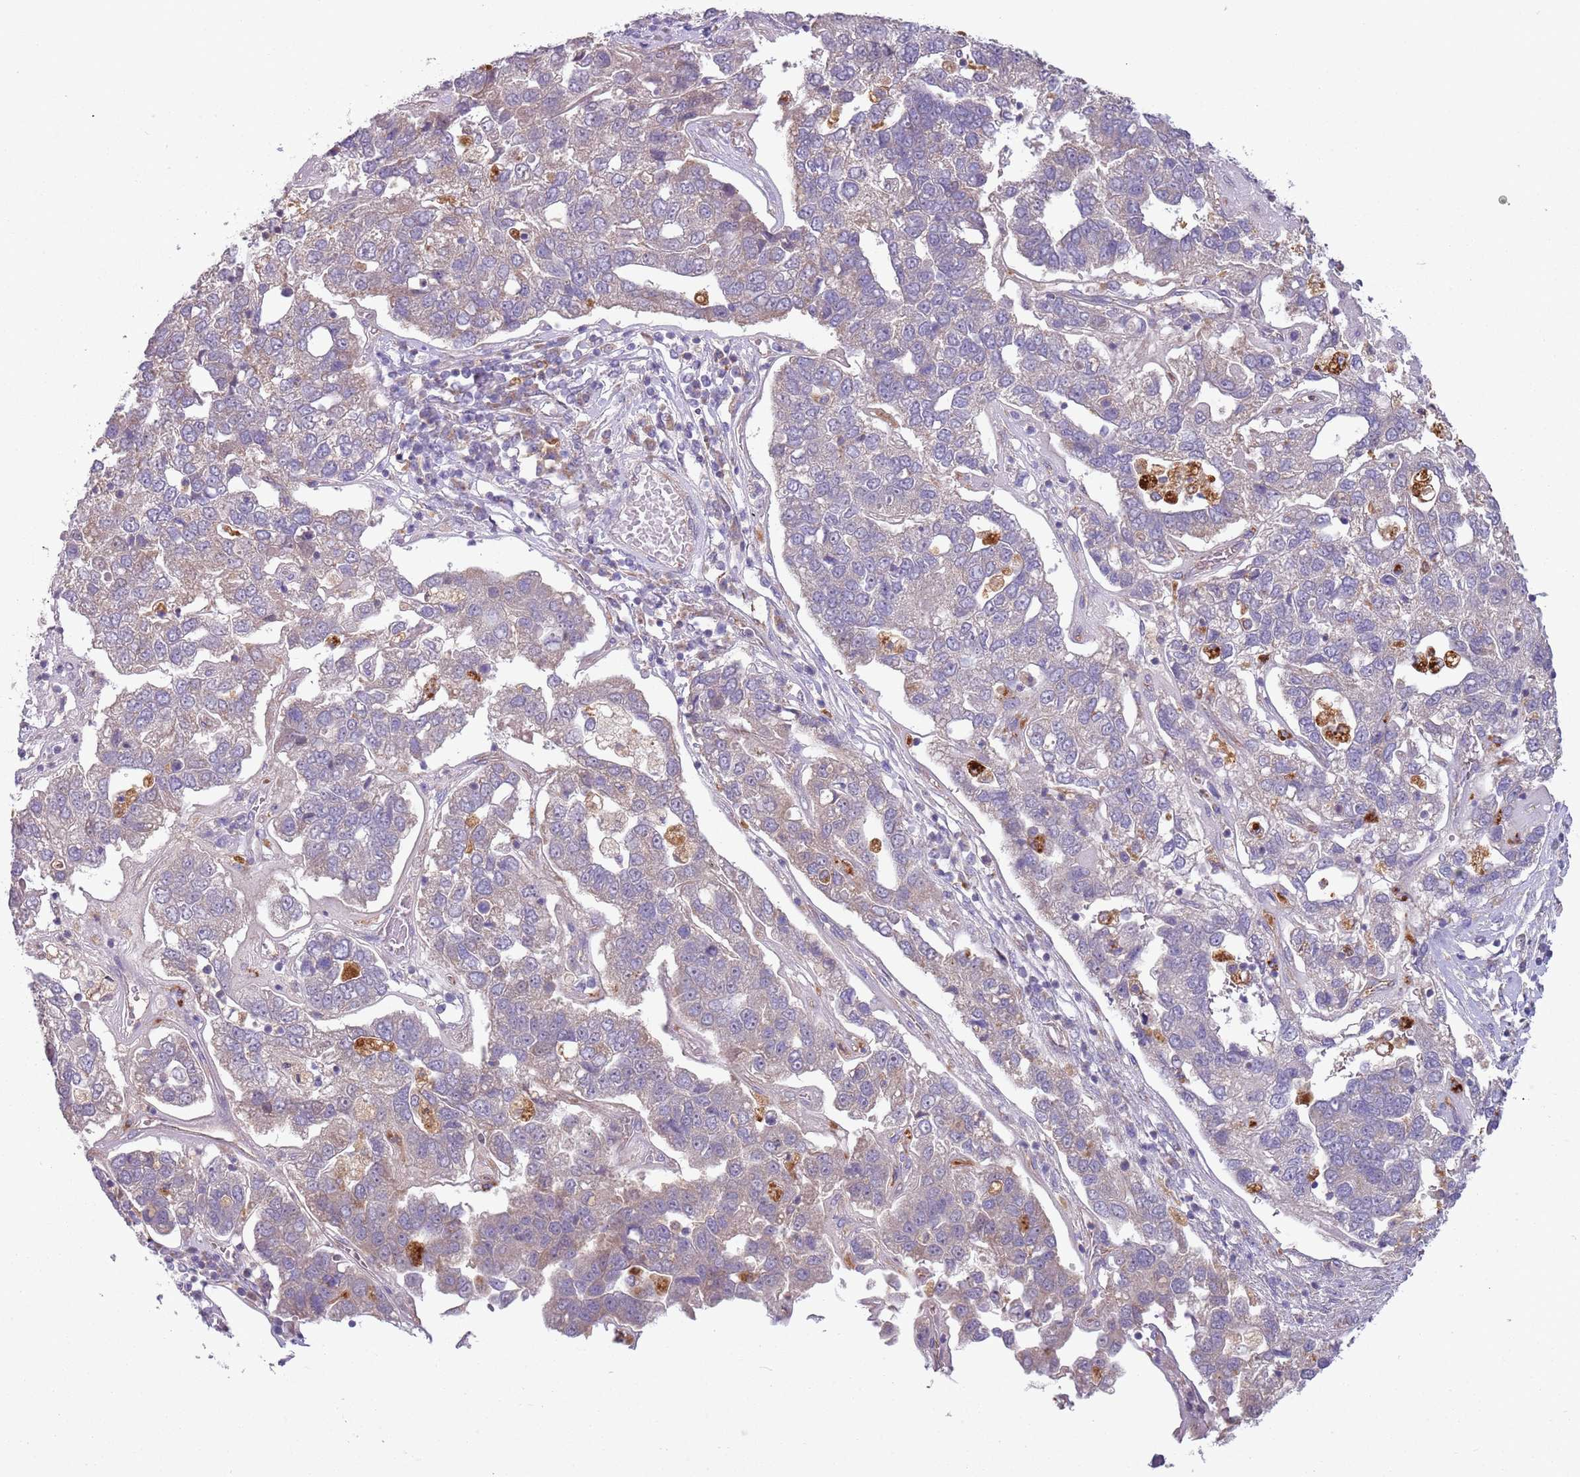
{"staining": {"intensity": "weak", "quantity": "<25%", "location": "cytoplasmic/membranous"}, "tissue": "pancreatic cancer", "cell_type": "Tumor cells", "image_type": "cancer", "snomed": [{"axis": "morphology", "description": "Adenocarcinoma, NOS"}, {"axis": "topography", "description": "Pancreas"}], "caption": "High magnification brightfield microscopy of pancreatic cancer (adenocarcinoma) stained with DAB (brown) and counterstained with hematoxylin (blue): tumor cells show no significant expression.", "gene": "SKOR2", "patient": {"sex": "female", "age": 61}}